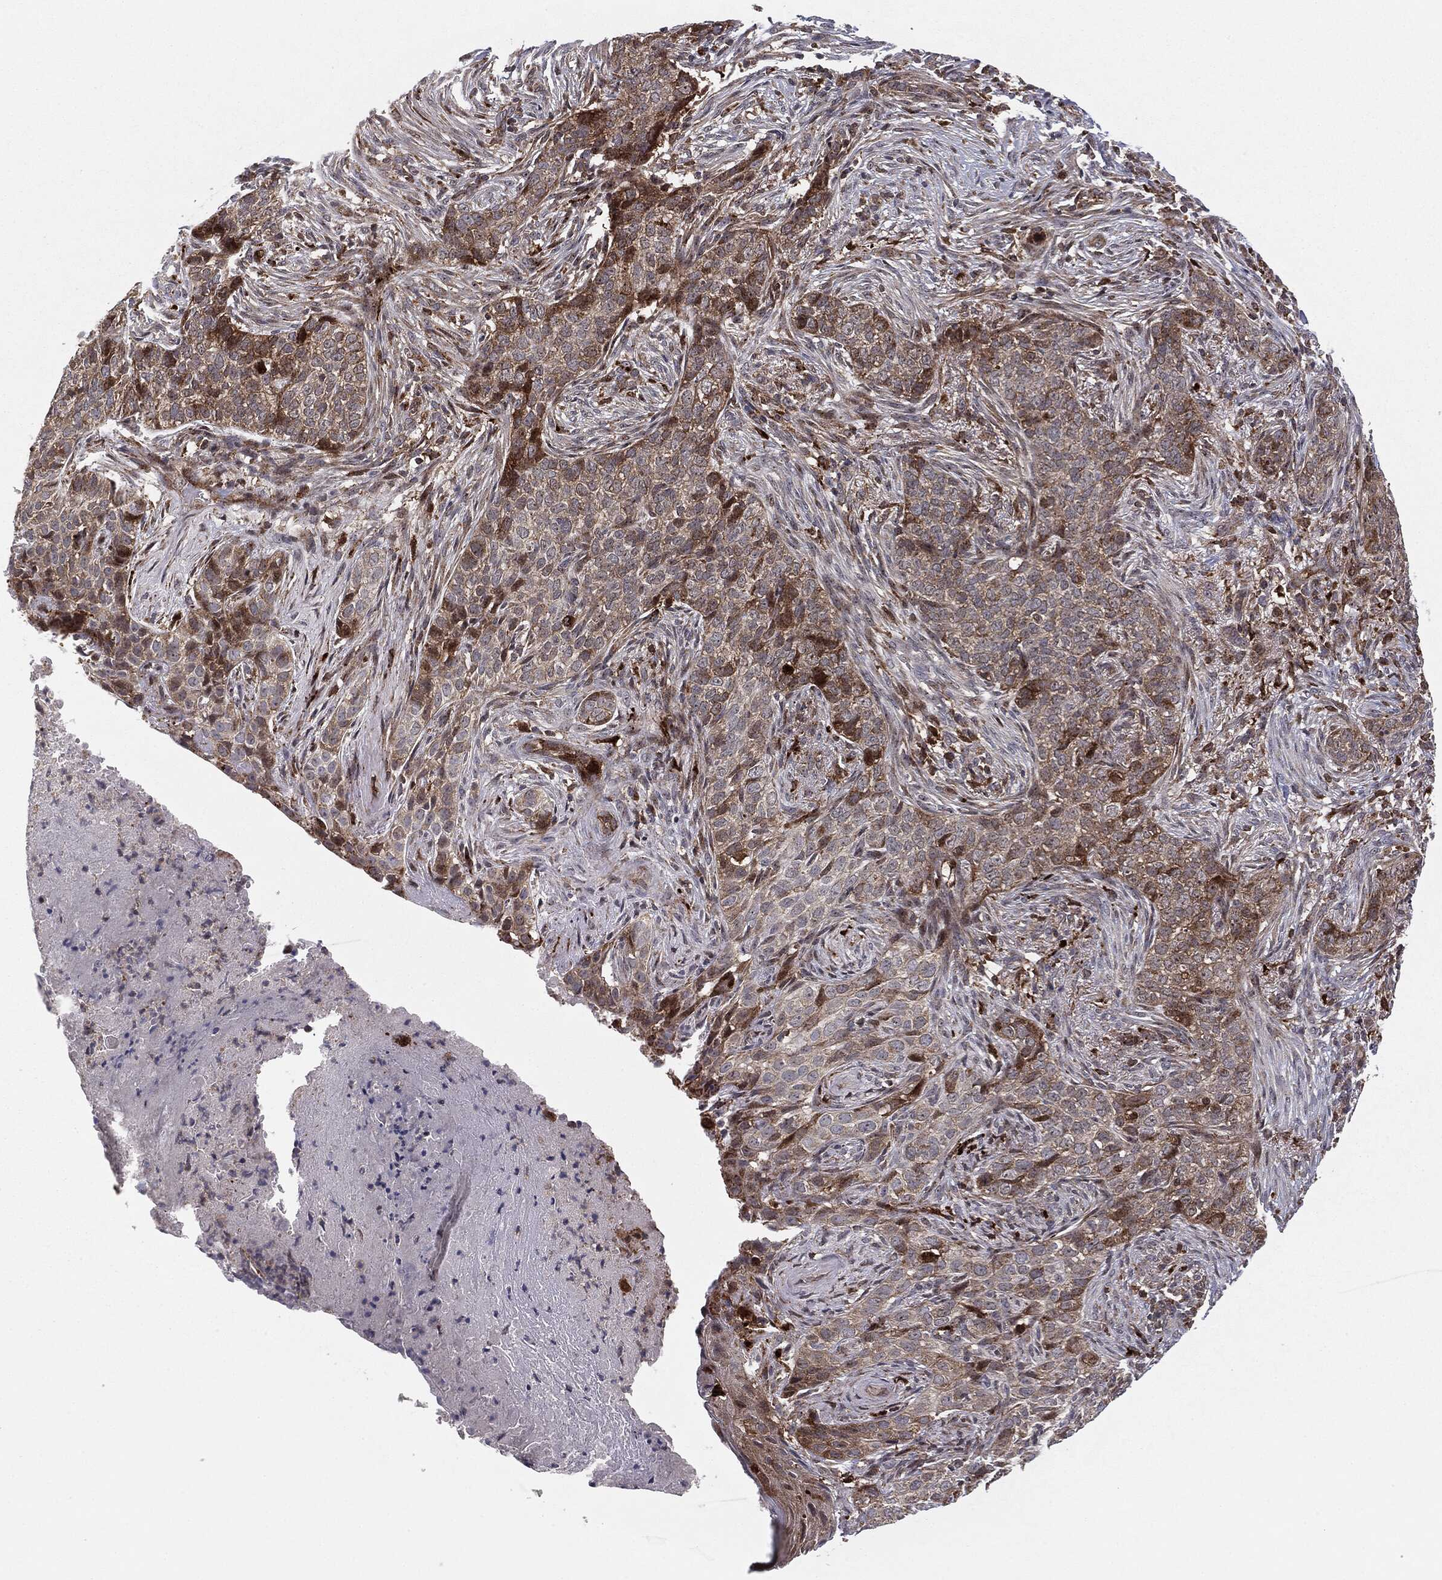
{"staining": {"intensity": "strong", "quantity": "<25%", "location": "cytoplasmic/membranous"}, "tissue": "skin cancer", "cell_type": "Tumor cells", "image_type": "cancer", "snomed": [{"axis": "morphology", "description": "Squamous cell carcinoma, NOS"}, {"axis": "topography", "description": "Skin"}], "caption": "A high-resolution histopathology image shows immunohistochemistry staining of skin squamous cell carcinoma, which displays strong cytoplasmic/membranous staining in approximately <25% of tumor cells. The staining was performed using DAB (3,3'-diaminobenzidine) to visualize the protein expression in brown, while the nuclei were stained in blue with hematoxylin (Magnification: 20x).", "gene": "PTEN", "patient": {"sex": "male", "age": 88}}